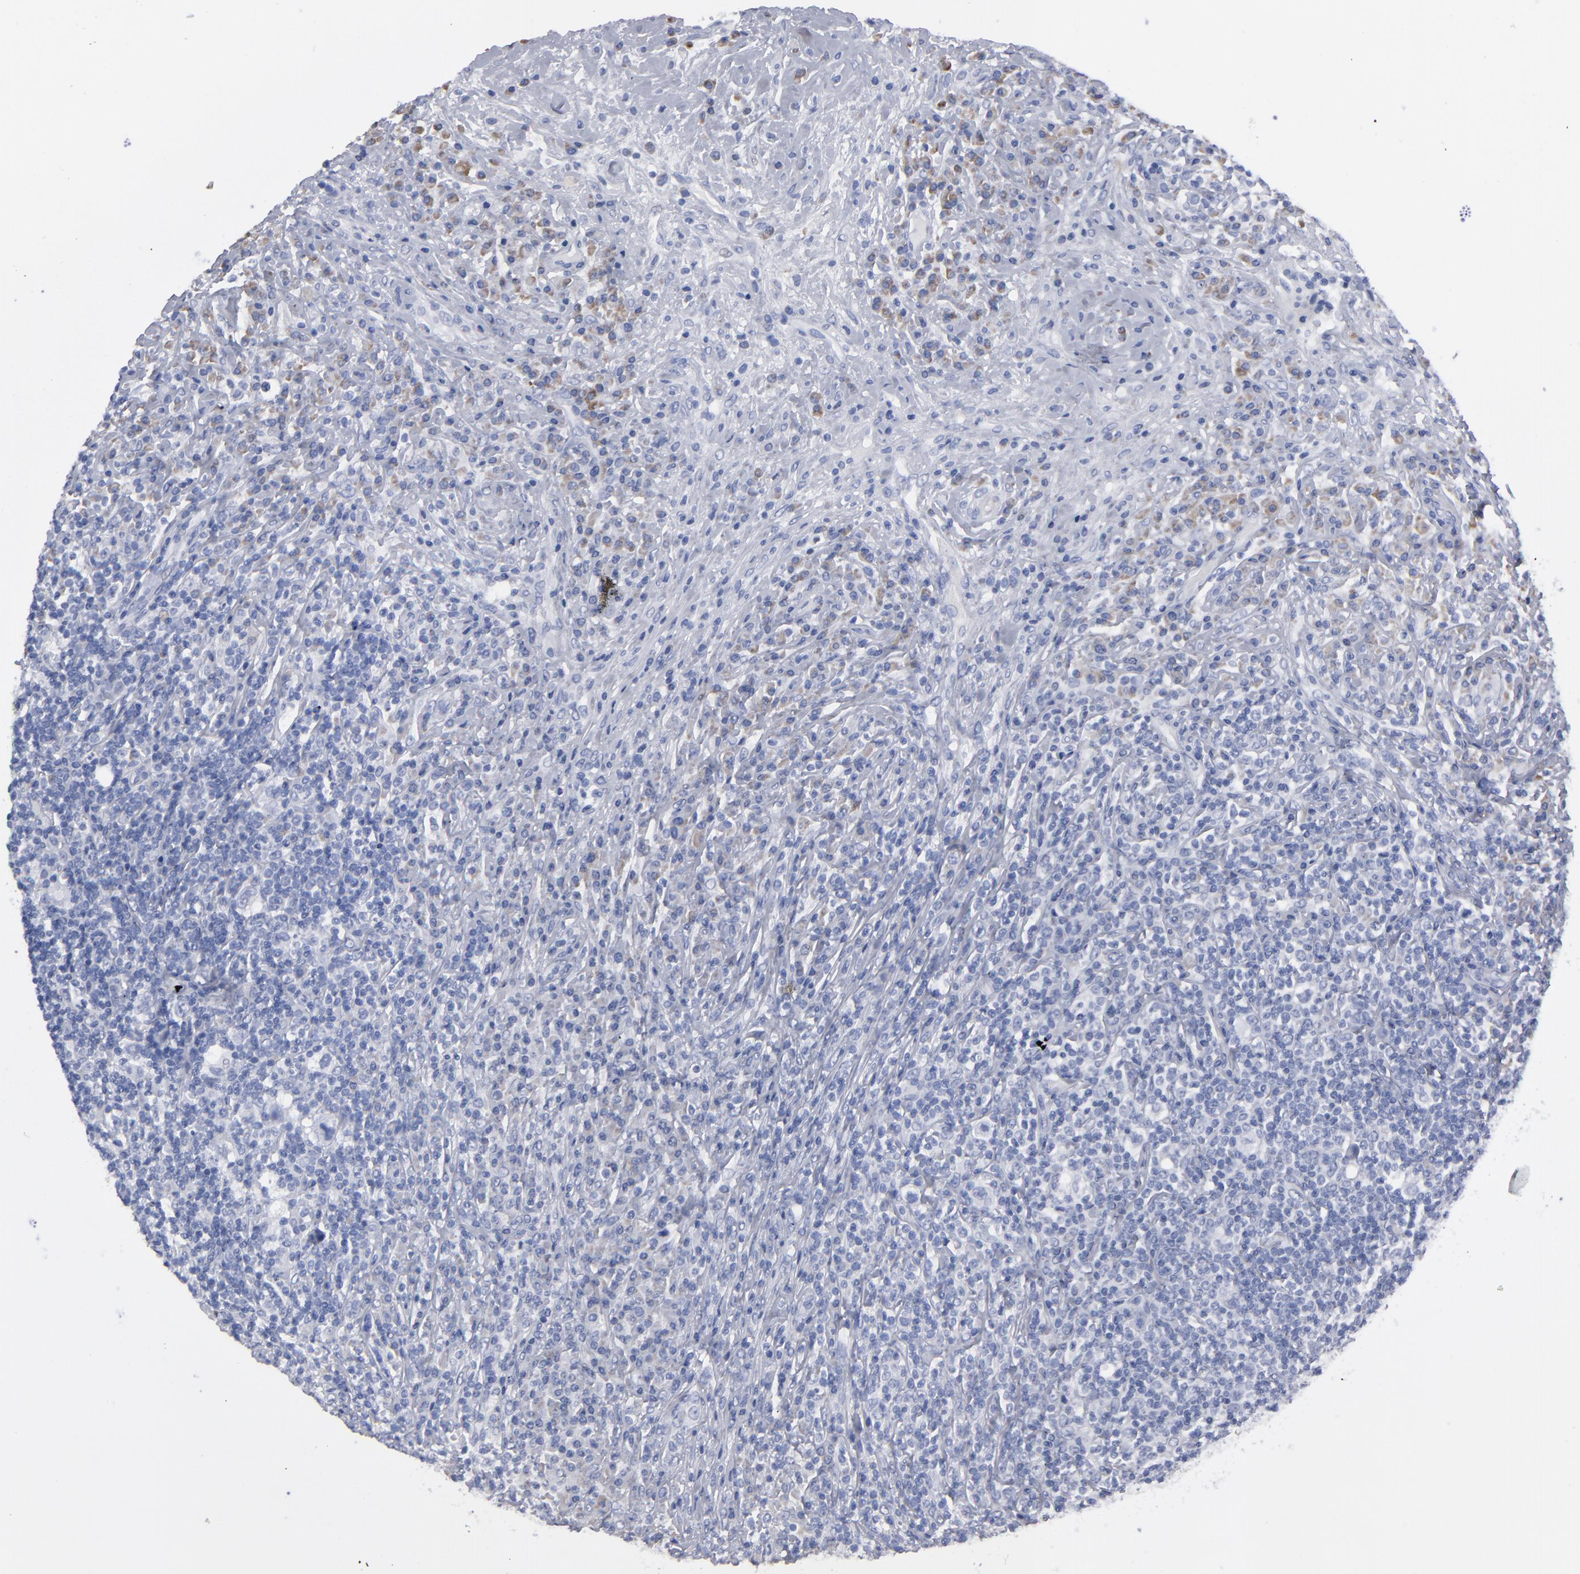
{"staining": {"intensity": "weak", "quantity": "<25%", "location": "cytoplasmic/membranous"}, "tissue": "lymphoma", "cell_type": "Tumor cells", "image_type": "cancer", "snomed": [{"axis": "morphology", "description": "Hodgkin's disease, NOS"}, {"axis": "topography", "description": "Lymph node"}], "caption": "This is an immunohistochemistry photomicrograph of lymphoma. There is no positivity in tumor cells.", "gene": "CCDC80", "patient": {"sex": "female", "age": 25}}